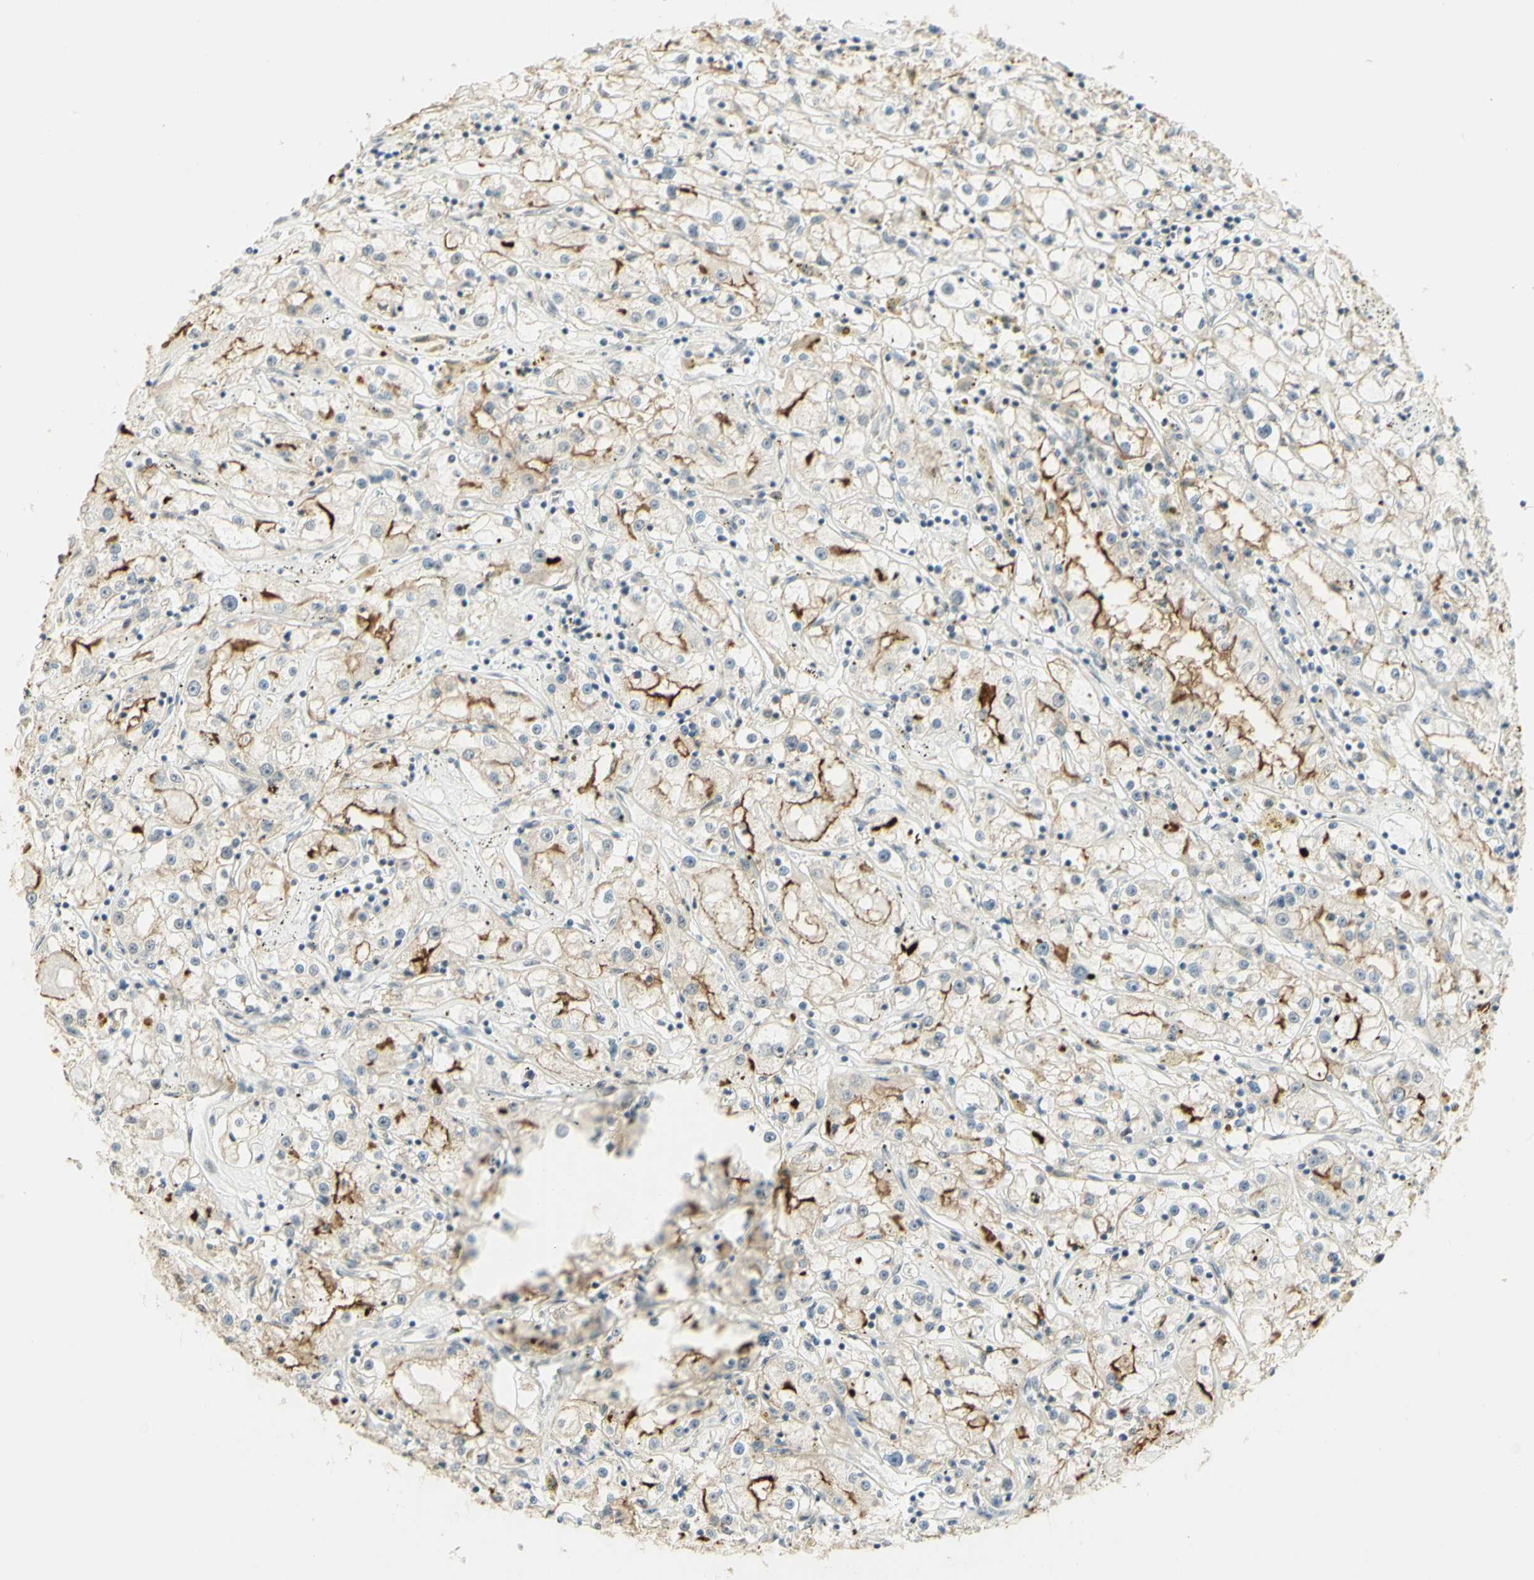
{"staining": {"intensity": "moderate", "quantity": "<25%", "location": "cytoplasmic/membranous"}, "tissue": "renal cancer", "cell_type": "Tumor cells", "image_type": "cancer", "snomed": [{"axis": "morphology", "description": "Adenocarcinoma, NOS"}, {"axis": "topography", "description": "Kidney"}], "caption": "A high-resolution photomicrograph shows immunohistochemistry (IHC) staining of renal cancer, which shows moderate cytoplasmic/membranous expression in about <25% of tumor cells.", "gene": "DDX1", "patient": {"sex": "male", "age": 56}}